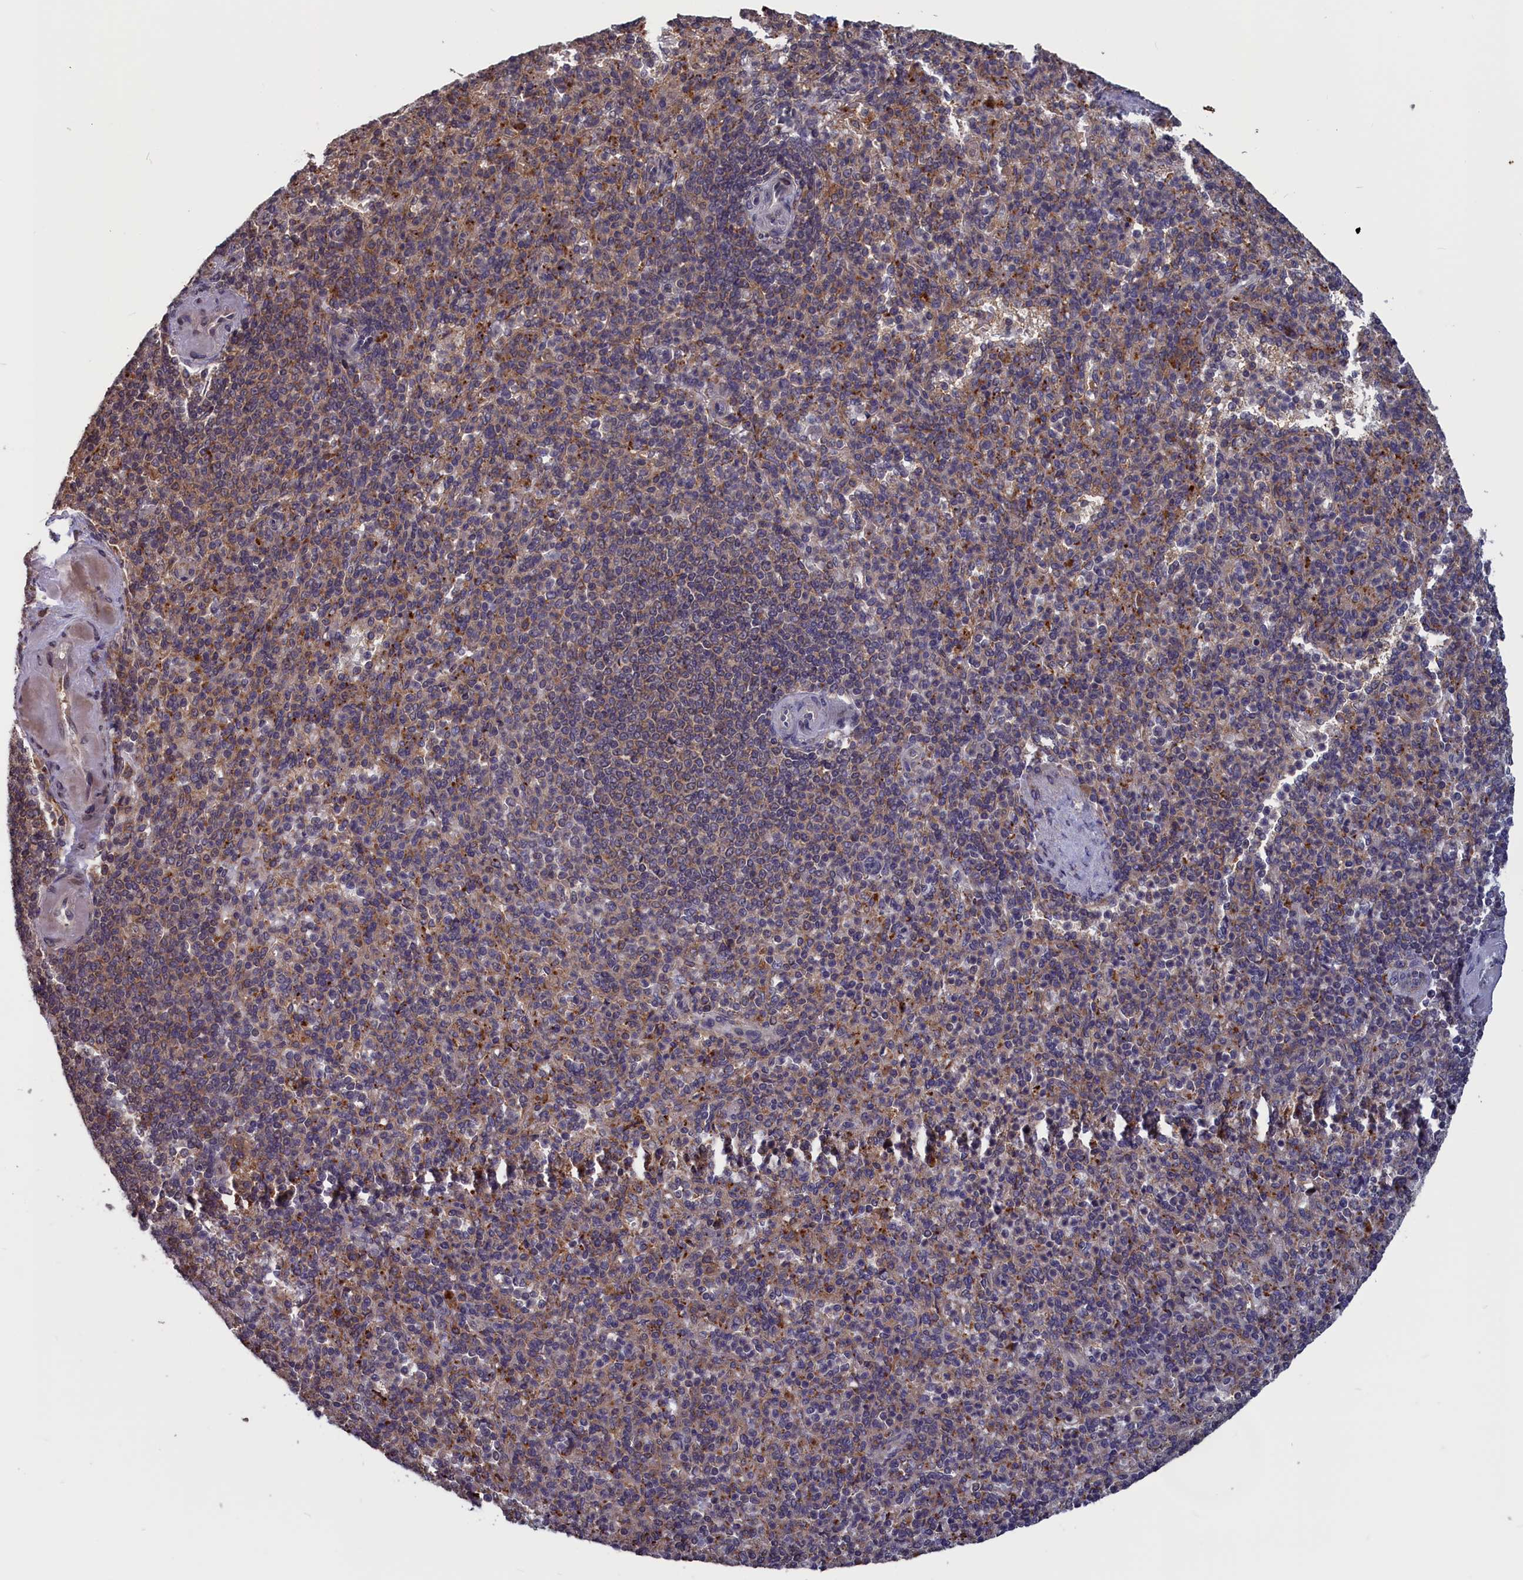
{"staining": {"intensity": "moderate", "quantity": "25%-75%", "location": "cytoplasmic/membranous"}, "tissue": "spleen", "cell_type": "Cells in red pulp", "image_type": "normal", "snomed": [{"axis": "morphology", "description": "Normal tissue, NOS"}, {"axis": "topography", "description": "Spleen"}], "caption": "Protein staining displays moderate cytoplasmic/membranous staining in about 25%-75% of cells in red pulp in unremarkable spleen.", "gene": "CACTIN", "patient": {"sex": "female", "age": 74}}